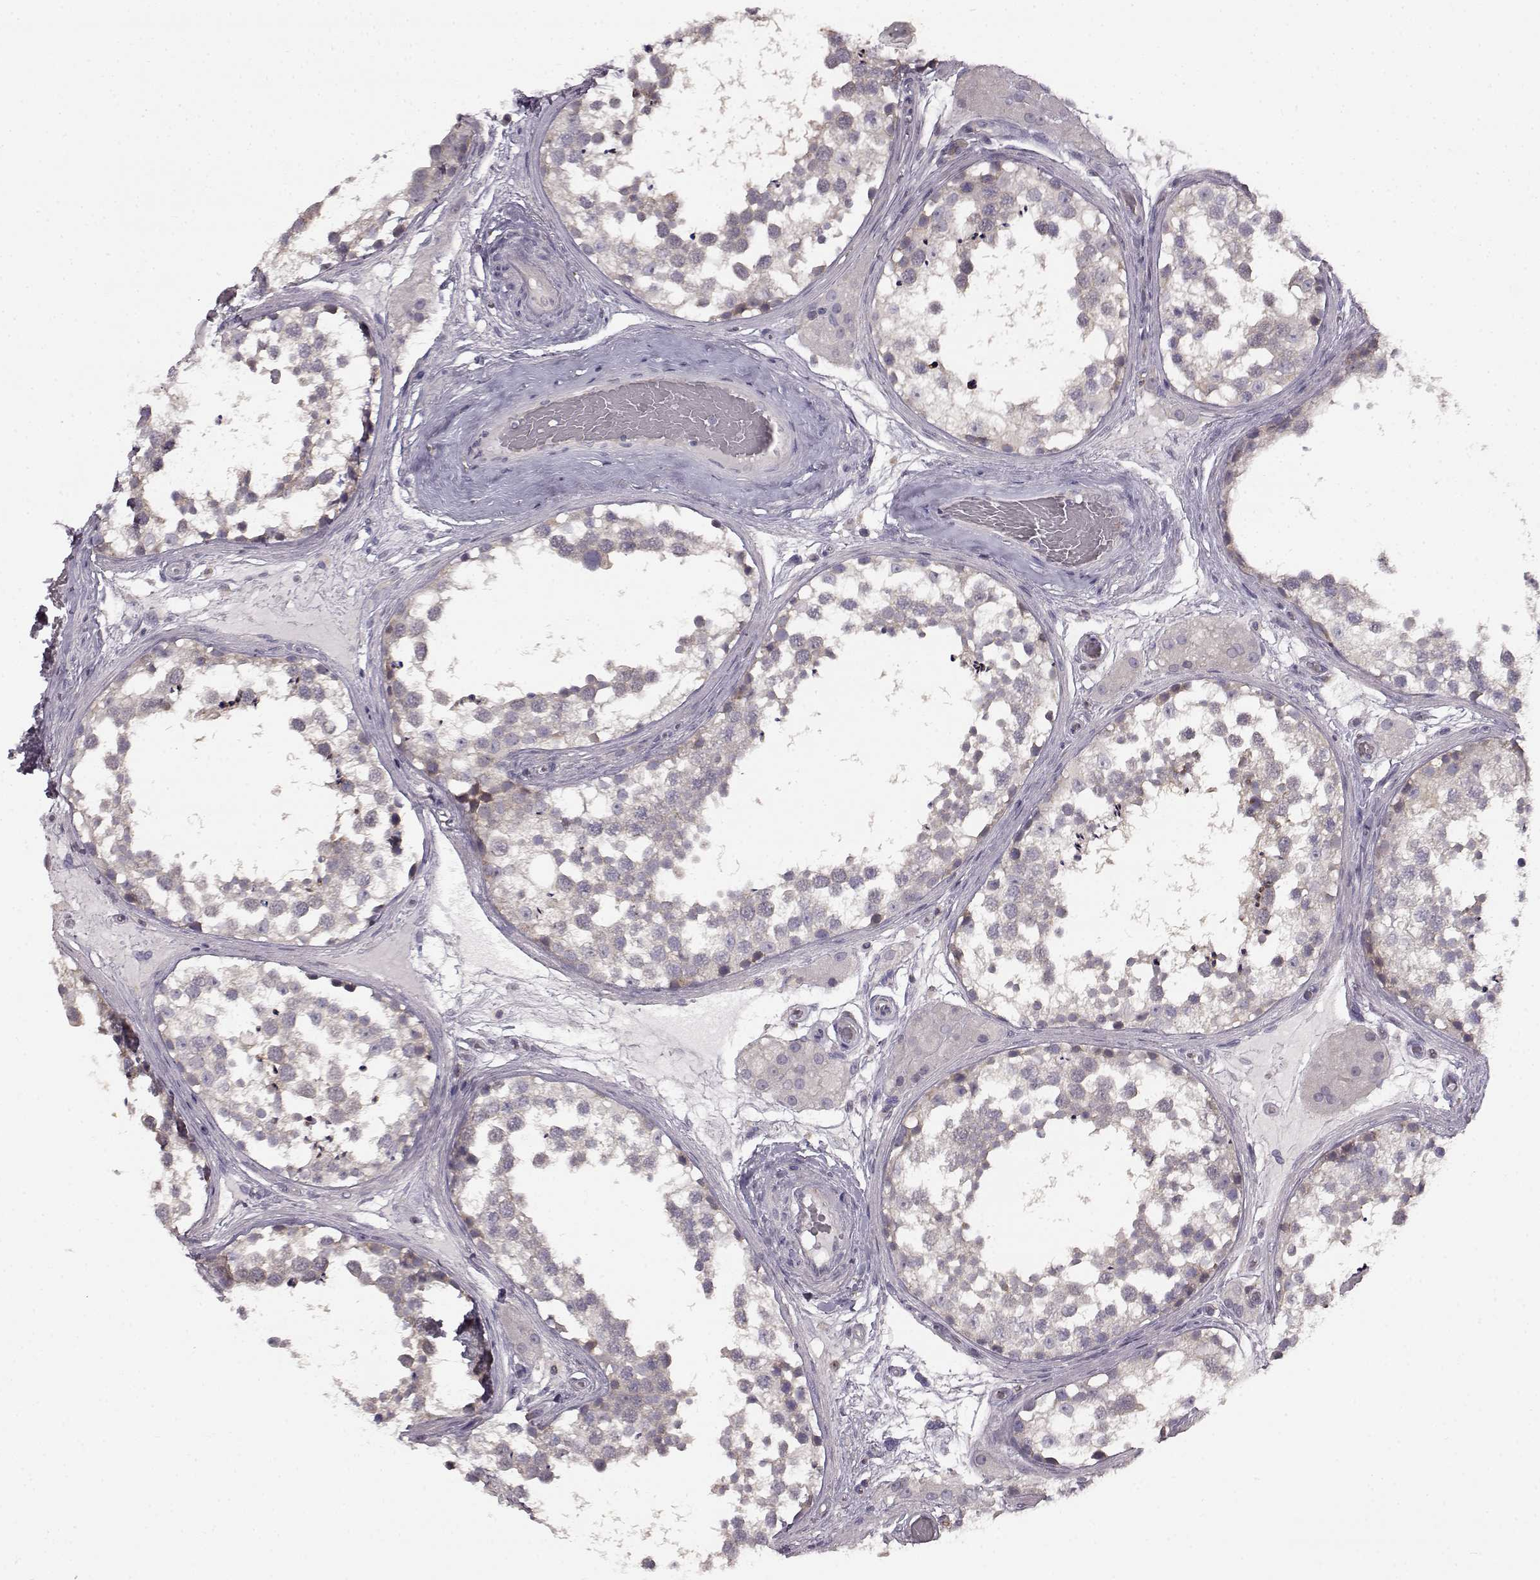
{"staining": {"intensity": "weak", "quantity": "25%-75%", "location": "cytoplasmic/membranous"}, "tissue": "testis", "cell_type": "Cells in seminiferous ducts", "image_type": "normal", "snomed": [{"axis": "morphology", "description": "Normal tissue, NOS"}, {"axis": "morphology", "description": "Seminoma, NOS"}, {"axis": "topography", "description": "Testis"}], "caption": "Immunohistochemistry (DAB) staining of normal human testis shows weak cytoplasmic/membranous protein positivity in about 25%-75% of cells in seminiferous ducts.", "gene": "SPAG17", "patient": {"sex": "male", "age": 65}}